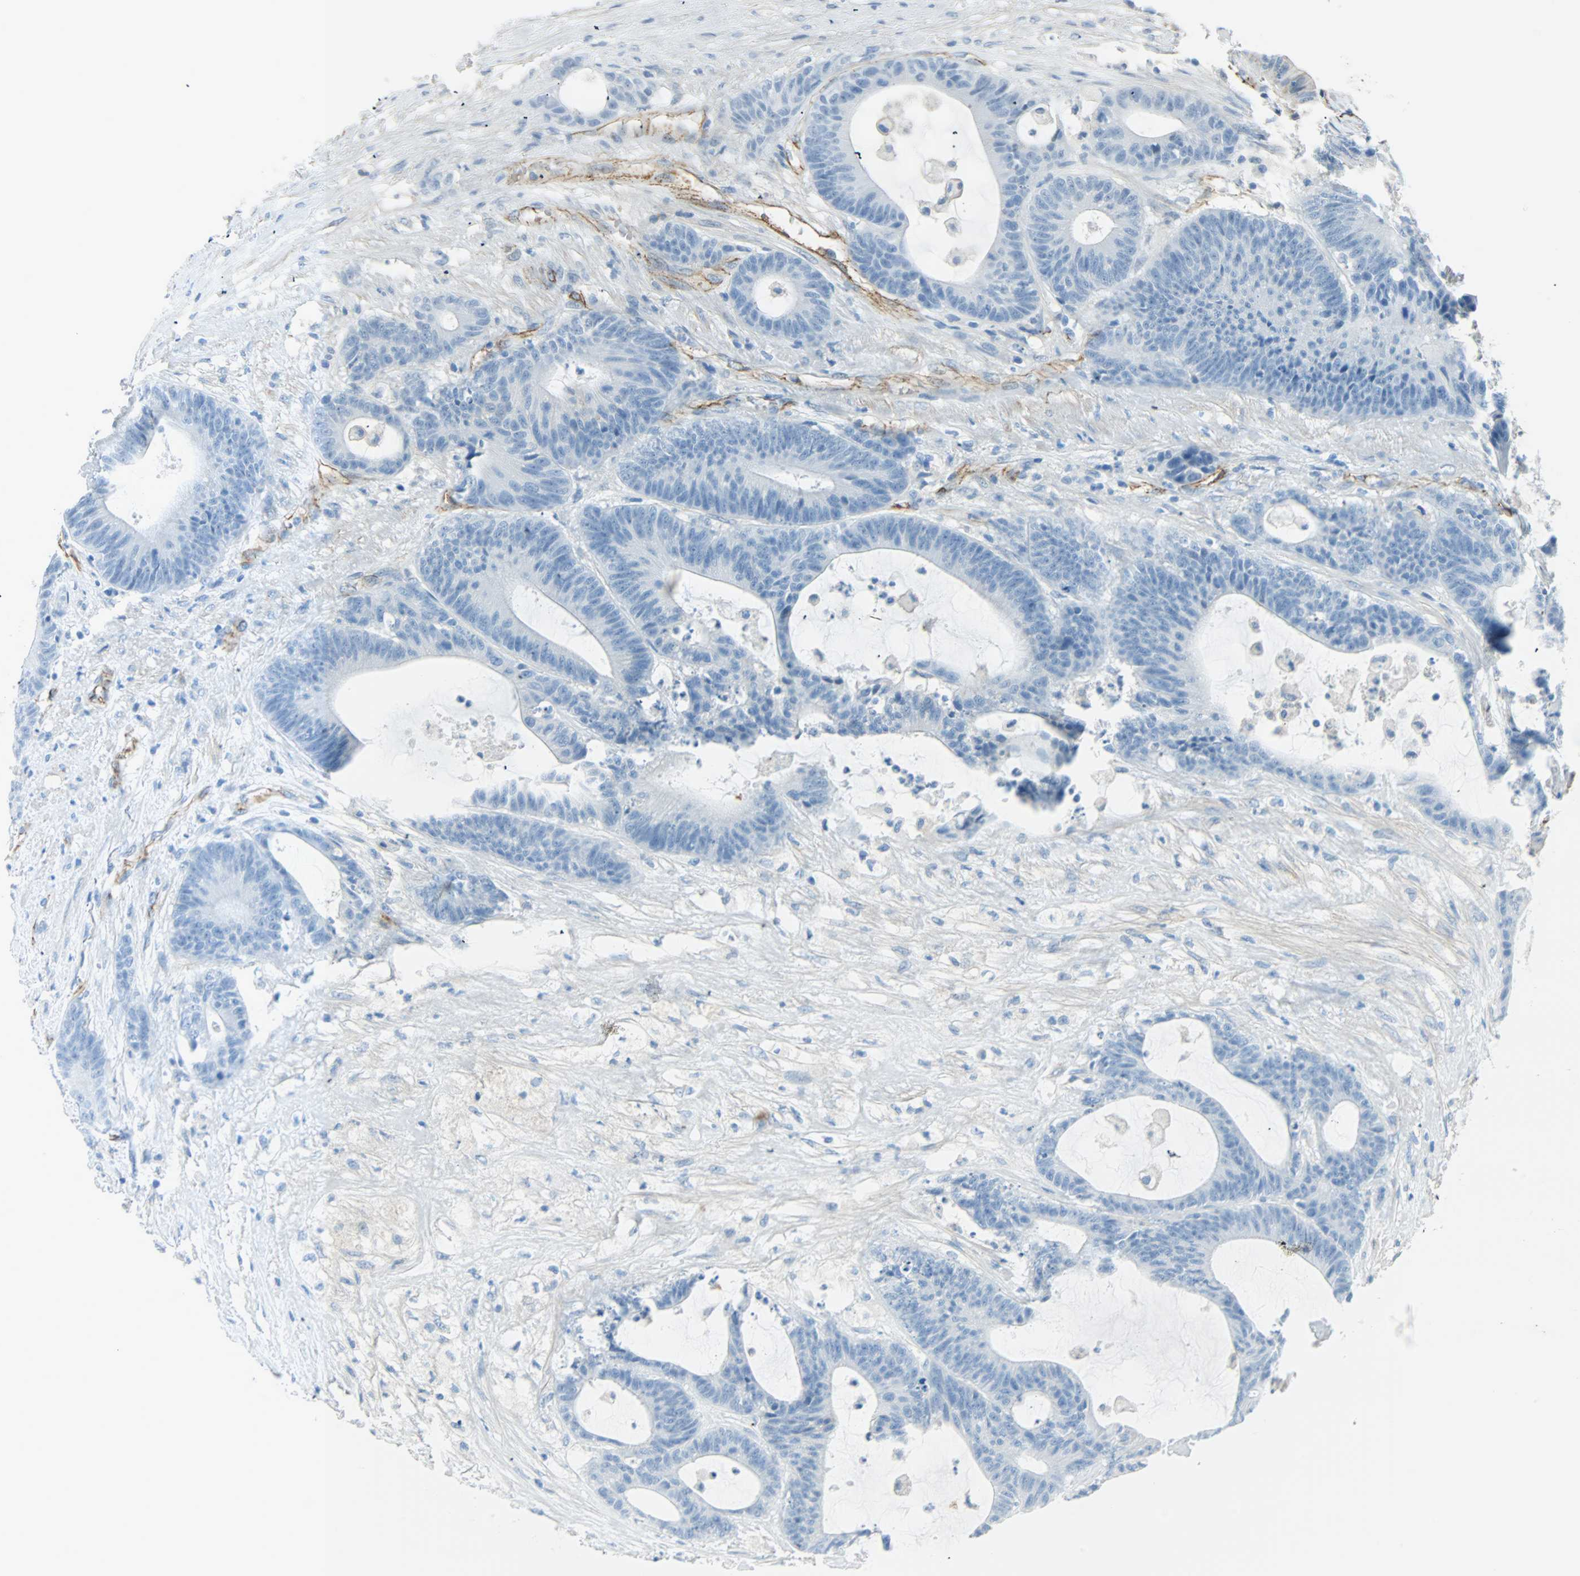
{"staining": {"intensity": "weak", "quantity": "<25%", "location": "cytoplasmic/membranous"}, "tissue": "colorectal cancer", "cell_type": "Tumor cells", "image_type": "cancer", "snomed": [{"axis": "morphology", "description": "Adenocarcinoma, NOS"}, {"axis": "topography", "description": "Colon"}], "caption": "Tumor cells show no significant expression in adenocarcinoma (colorectal).", "gene": "VPS9D1", "patient": {"sex": "female", "age": 84}}